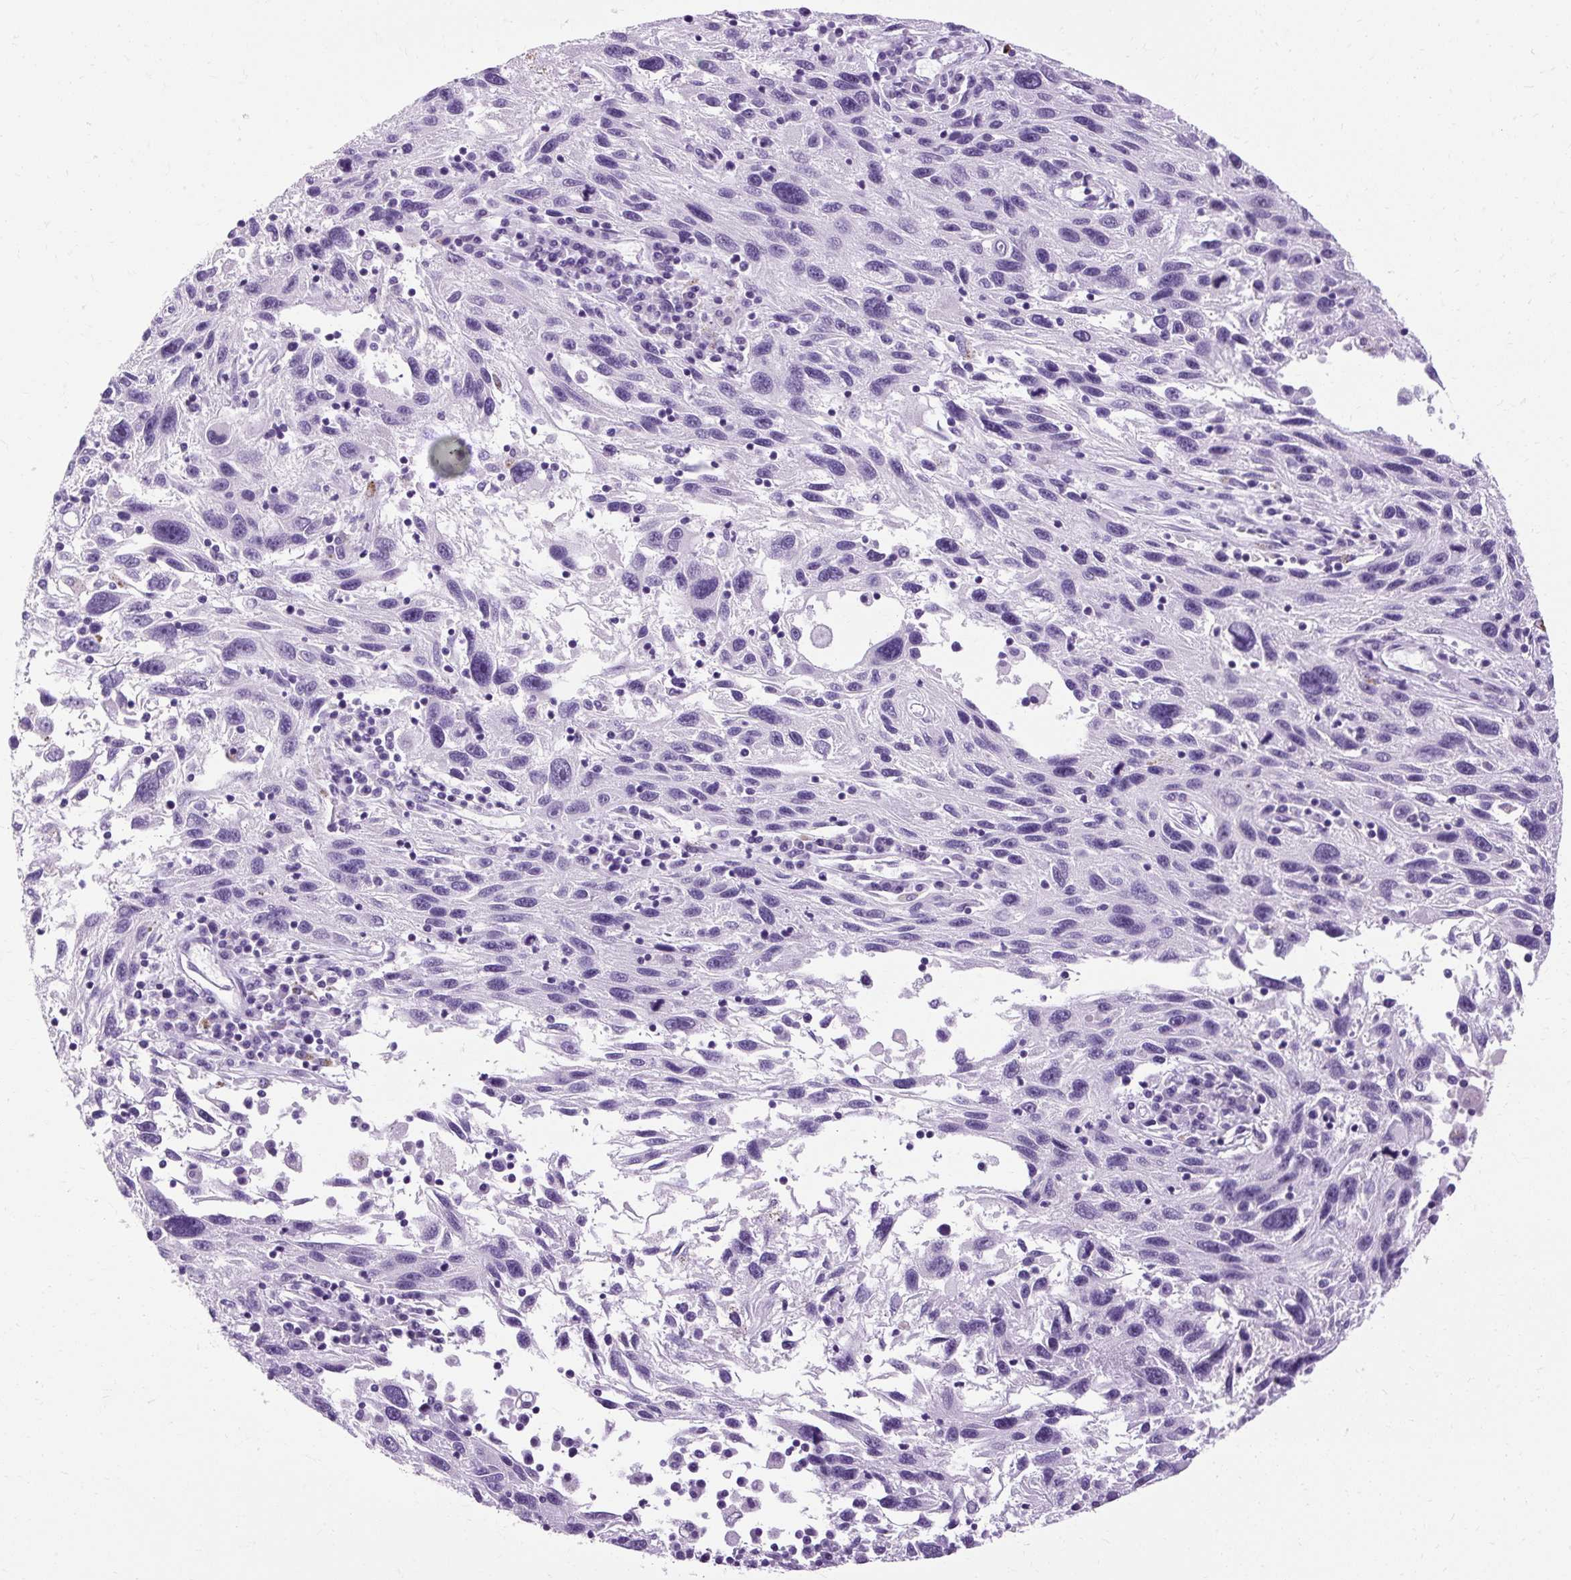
{"staining": {"intensity": "negative", "quantity": "none", "location": "none"}, "tissue": "melanoma", "cell_type": "Tumor cells", "image_type": "cancer", "snomed": [{"axis": "morphology", "description": "Malignant melanoma, NOS"}, {"axis": "topography", "description": "Skin"}], "caption": "This is a photomicrograph of immunohistochemistry staining of melanoma, which shows no expression in tumor cells.", "gene": "B3GNT4", "patient": {"sex": "male", "age": 53}}